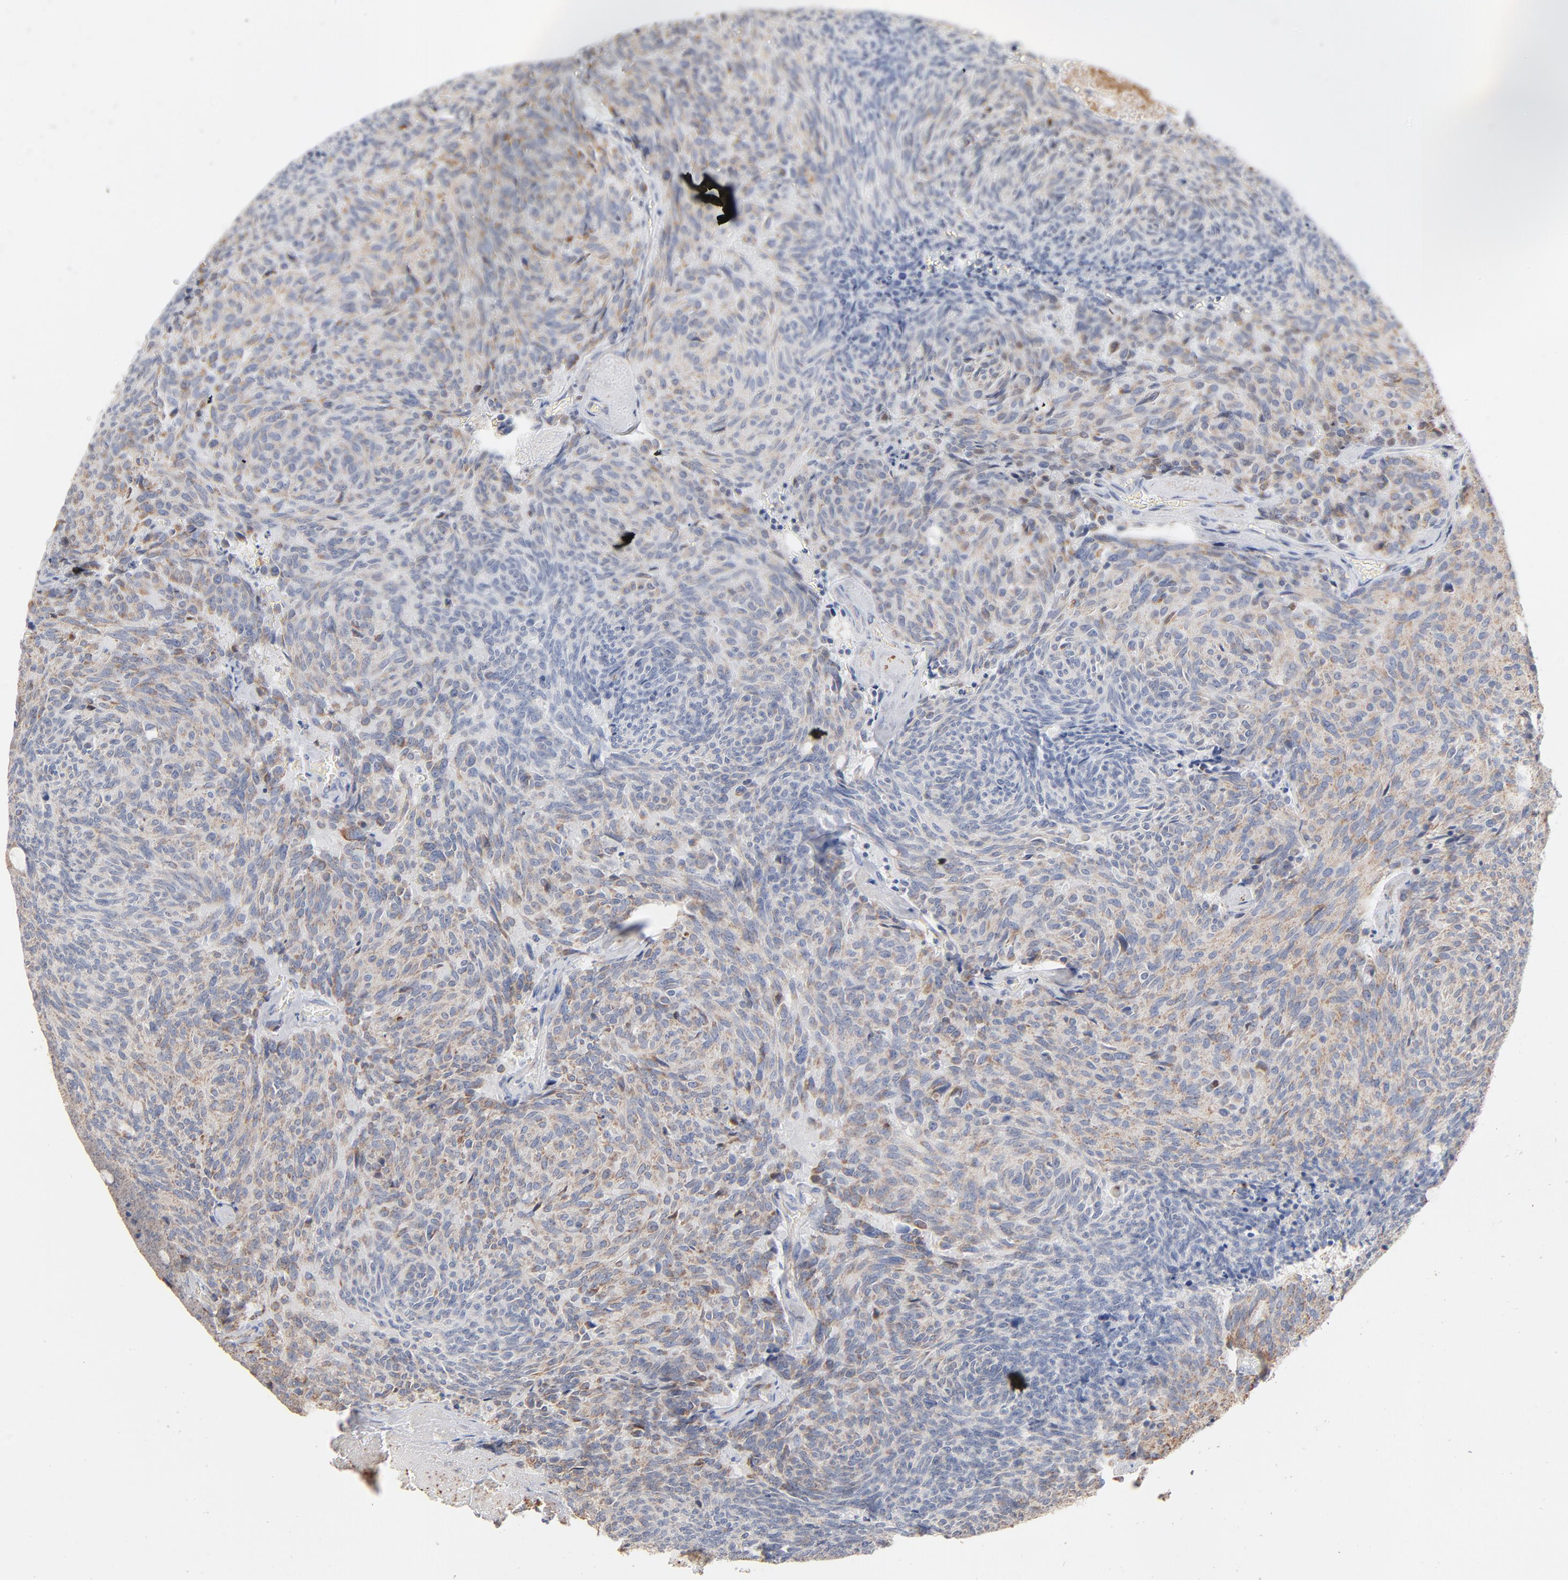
{"staining": {"intensity": "weak", "quantity": ">75%", "location": "cytoplasmic/membranous"}, "tissue": "carcinoid", "cell_type": "Tumor cells", "image_type": "cancer", "snomed": [{"axis": "morphology", "description": "Carcinoid, malignant, NOS"}, {"axis": "topography", "description": "Pancreas"}], "caption": "Protein staining of carcinoid tissue demonstrates weak cytoplasmic/membranous expression in approximately >75% of tumor cells.", "gene": "UQCRC1", "patient": {"sex": "female", "age": 54}}